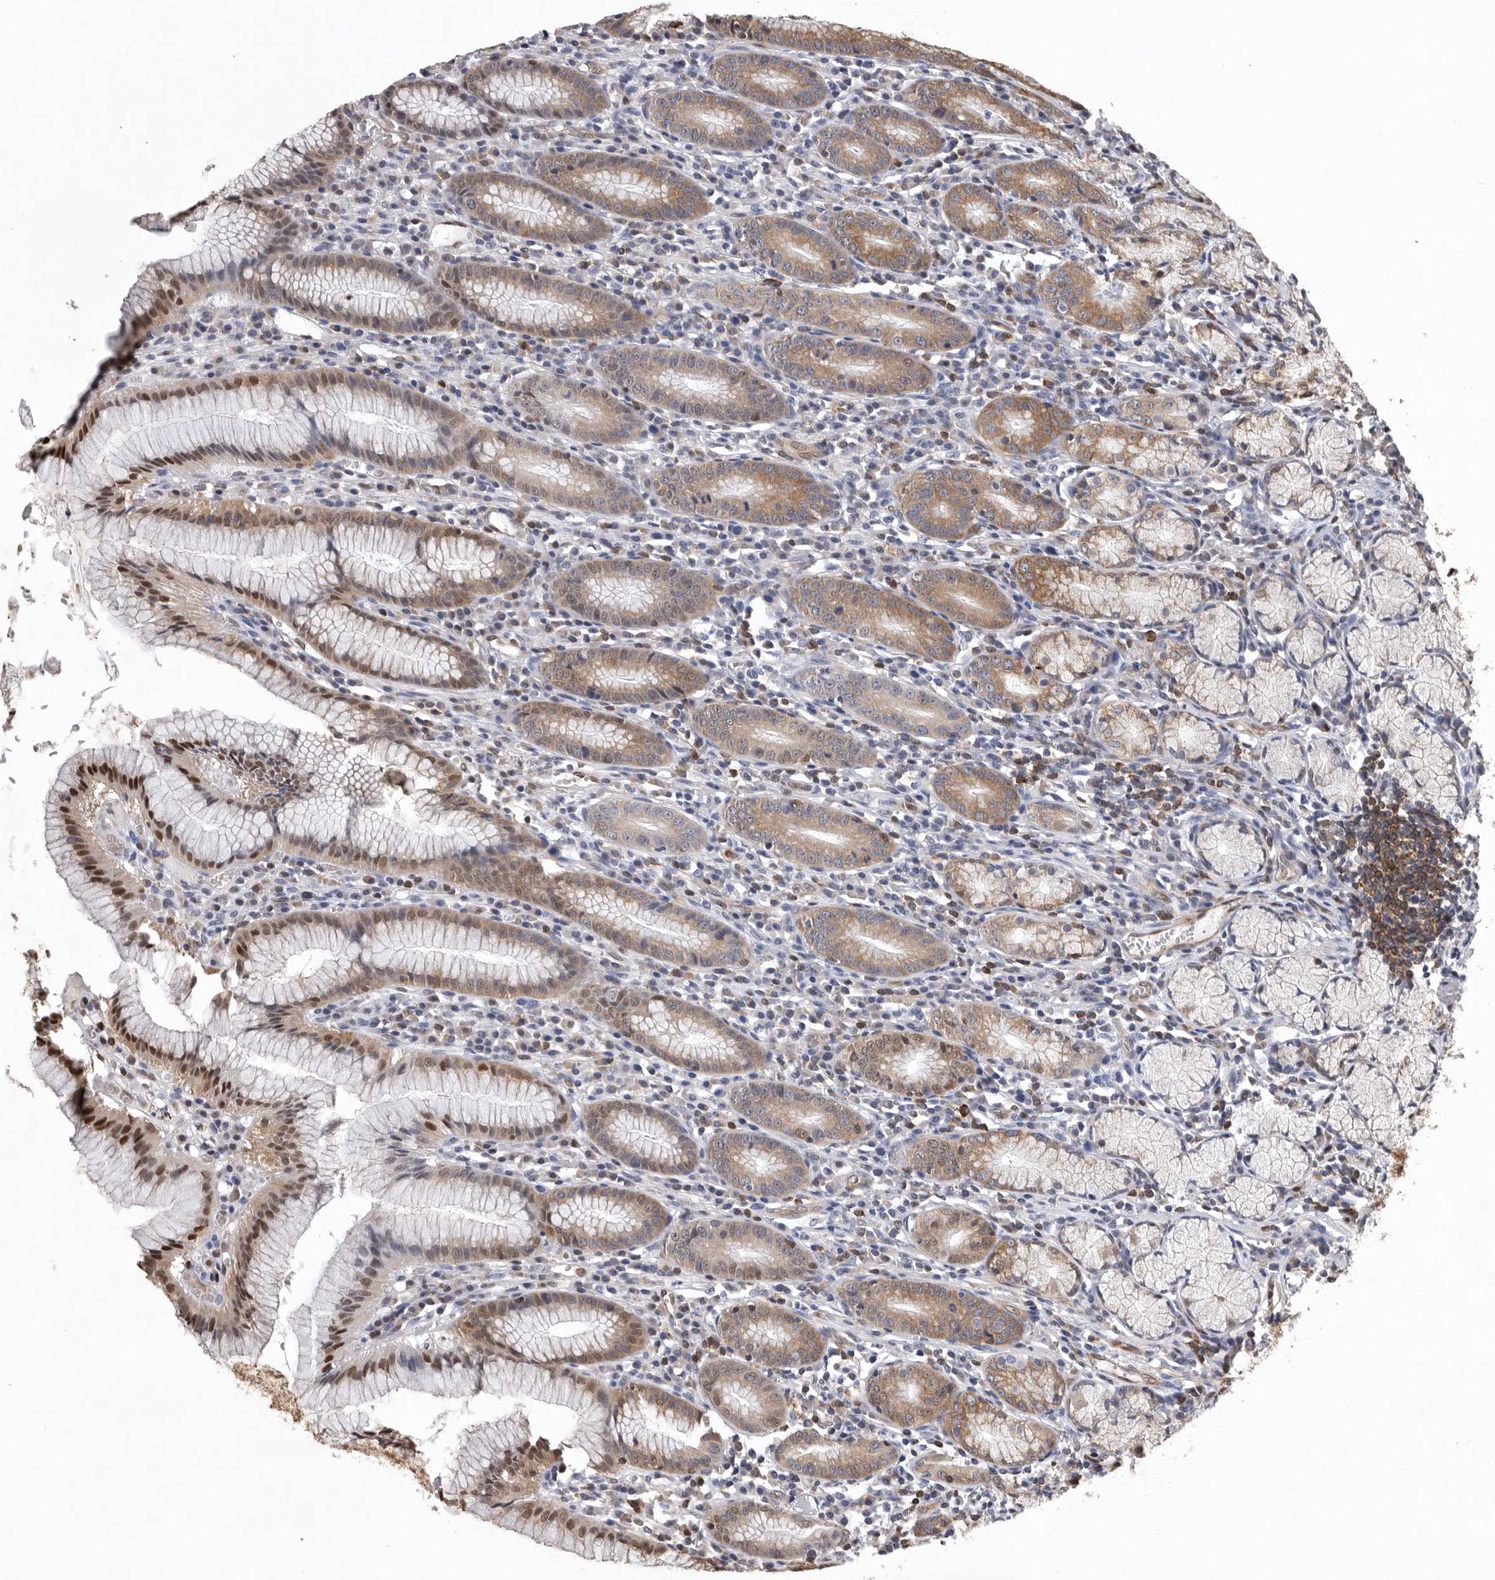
{"staining": {"intensity": "moderate", "quantity": ">75%", "location": "cytoplasmic/membranous,nuclear"}, "tissue": "stomach", "cell_type": "Glandular cells", "image_type": "normal", "snomed": [{"axis": "morphology", "description": "Normal tissue, NOS"}, {"axis": "topography", "description": "Stomach"}], "caption": "Moderate cytoplasmic/membranous,nuclear expression is present in about >75% of glandular cells in unremarkable stomach. (Brightfield microscopy of DAB IHC at high magnification).", "gene": "PDCD4", "patient": {"sex": "male", "age": 55}}